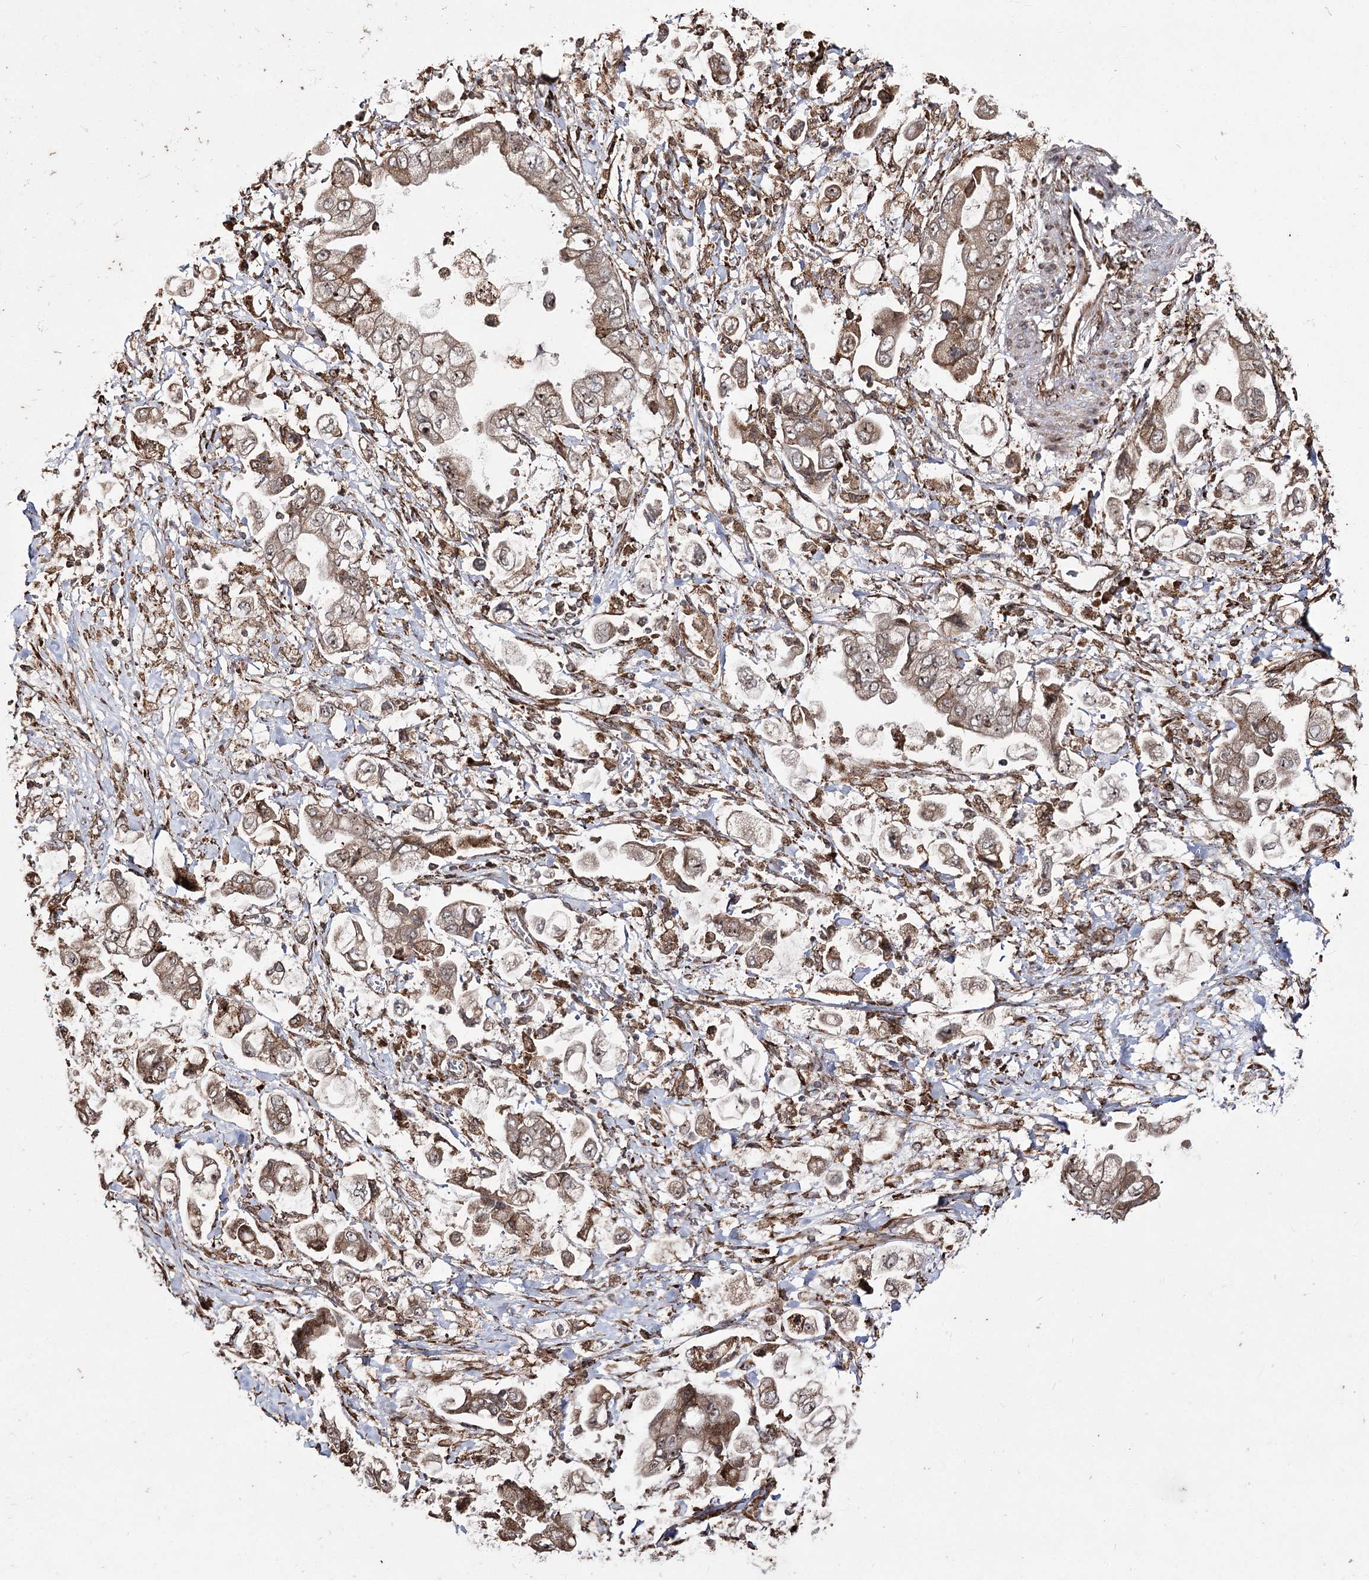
{"staining": {"intensity": "weak", "quantity": ">75%", "location": "cytoplasmic/membranous,nuclear"}, "tissue": "stomach cancer", "cell_type": "Tumor cells", "image_type": "cancer", "snomed": [{"axis": "morphology", "description": "Adenocarcinoma, NOS"}, {"axis": "topography", "description": "Stomach"}], "caption": "Immunohistochemistry image of neoplastic tissue: stomach adenocarcinoma stained using IHC shows low levels of weak protein expression localized specifically in the cytoplasmic/membranous and nuclear of tumor cells, appearing as a cytoplasmic/membranous and nuclear brown color.", "gene": "FANCL", "patient": {"sex": "male", "age": 62}}